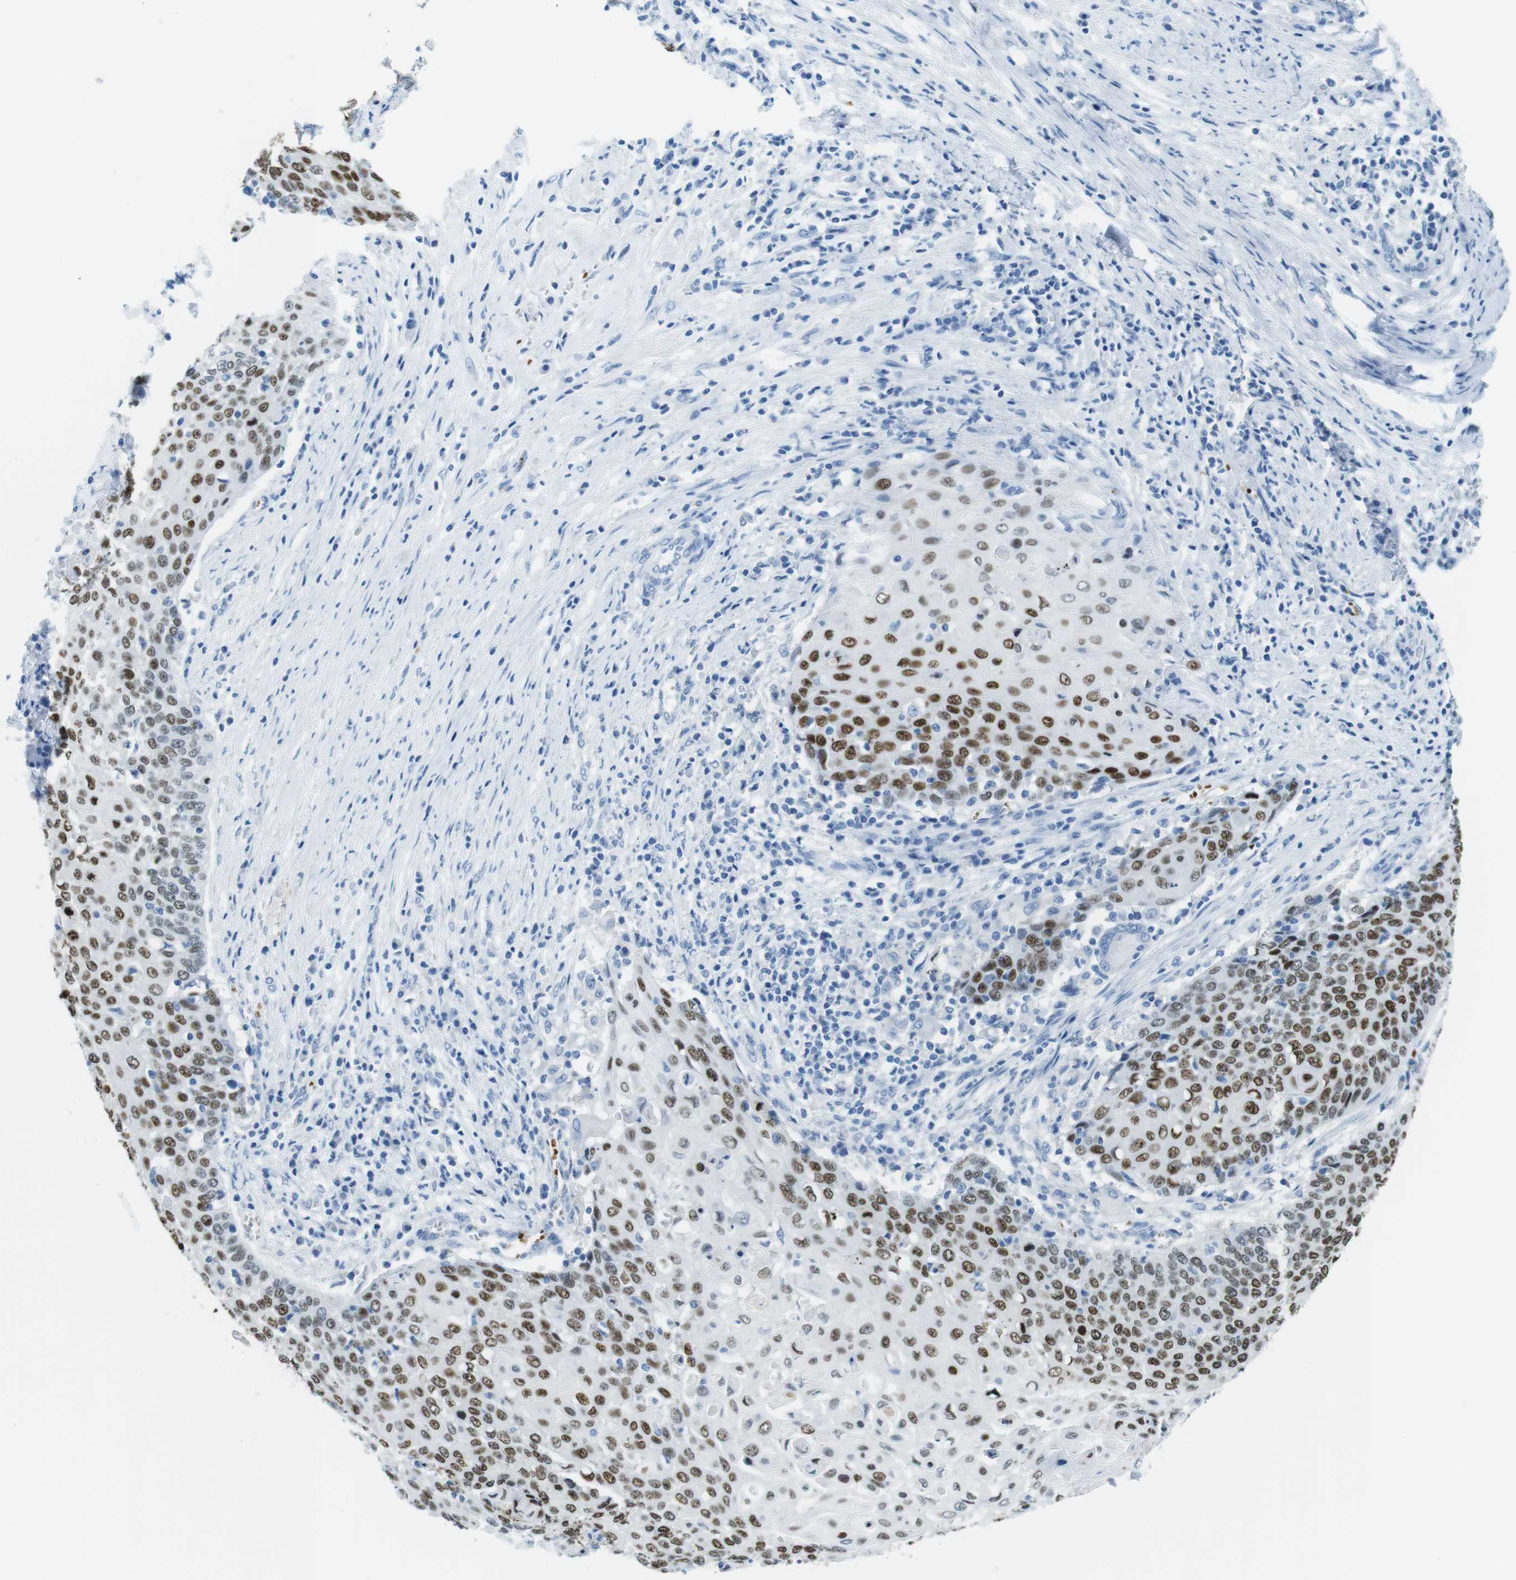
{"staining": {"intensity": "moderate", "quantity": "25%-75%", "location": "nuclear"}, "tissue": "cervical cancer", "cell_type": "Tumor cells", "image_type": "cancer", "snomed": [{"axis": "morphology", "description": "Squamous cell carcinoma, NOS"}, {"axis": "topography", "description": "Cervix"}], "caption": "Immunohistochemistry (IHC) of human cervical squamous cell carcinoma displays medium levels of moderate nuclear staining in approximately 25%-75% of tumor cells.", "gene": "TFAP2C", "patient": {"sex": "female", "age": 39}}